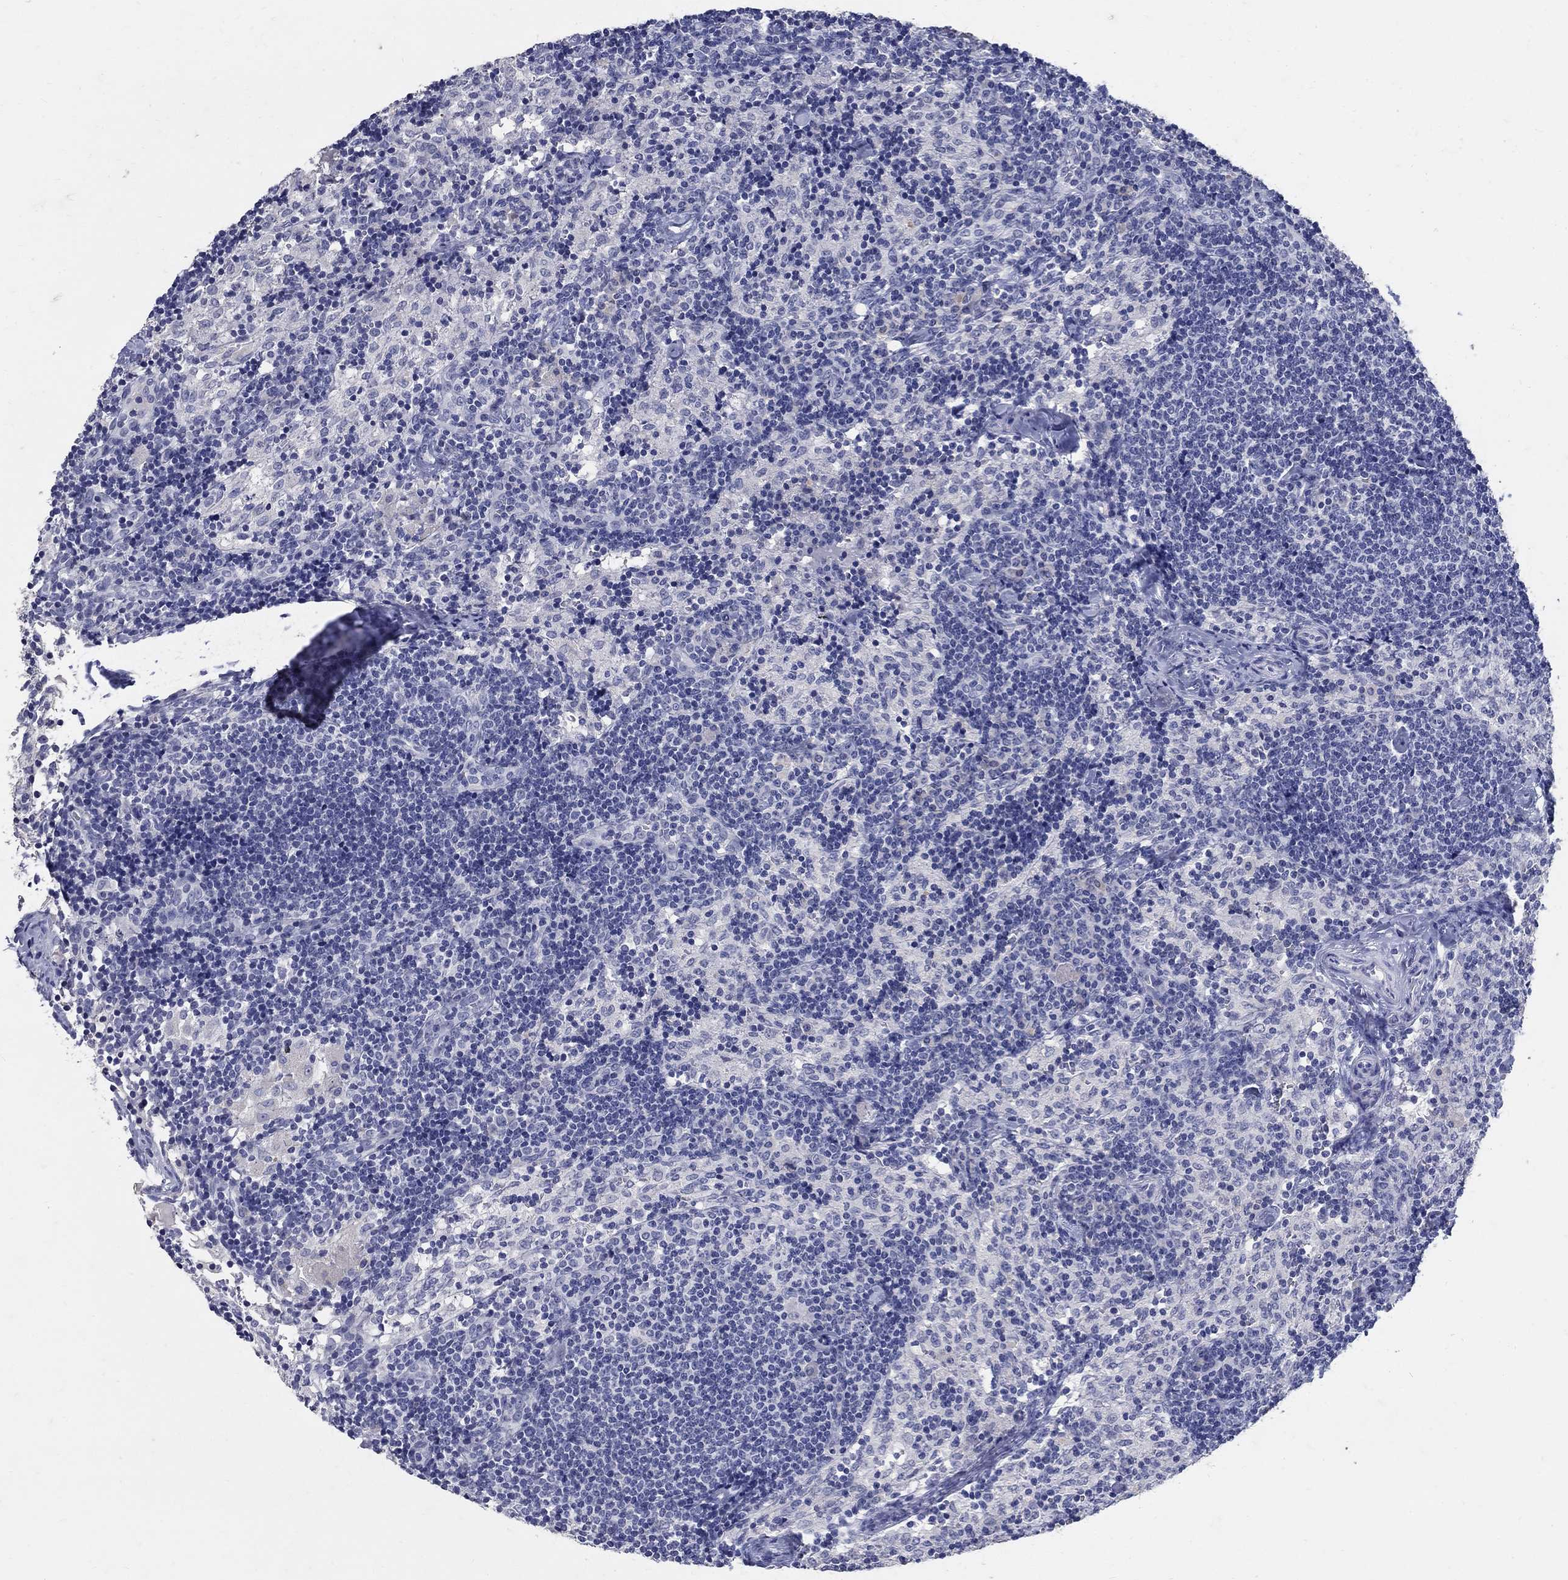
{"staining": {"intensity": "negative", "quantity": "none", "location": "none"}, "tissue": "lymph node", "cell_type": "Germinal center cells", "image_type": "normal", "snomed": [{"axis": "morphology", "description": "Normal tissue, NOS"}, {"axis": "topography", "description": "Lymph node"}], "caption": "Immunohistochemical staining of normal lymph node reveals no significant positivity in germinal center cells.", "gene": "SOX2", "patient": {"sex": "female", "age": 52}}